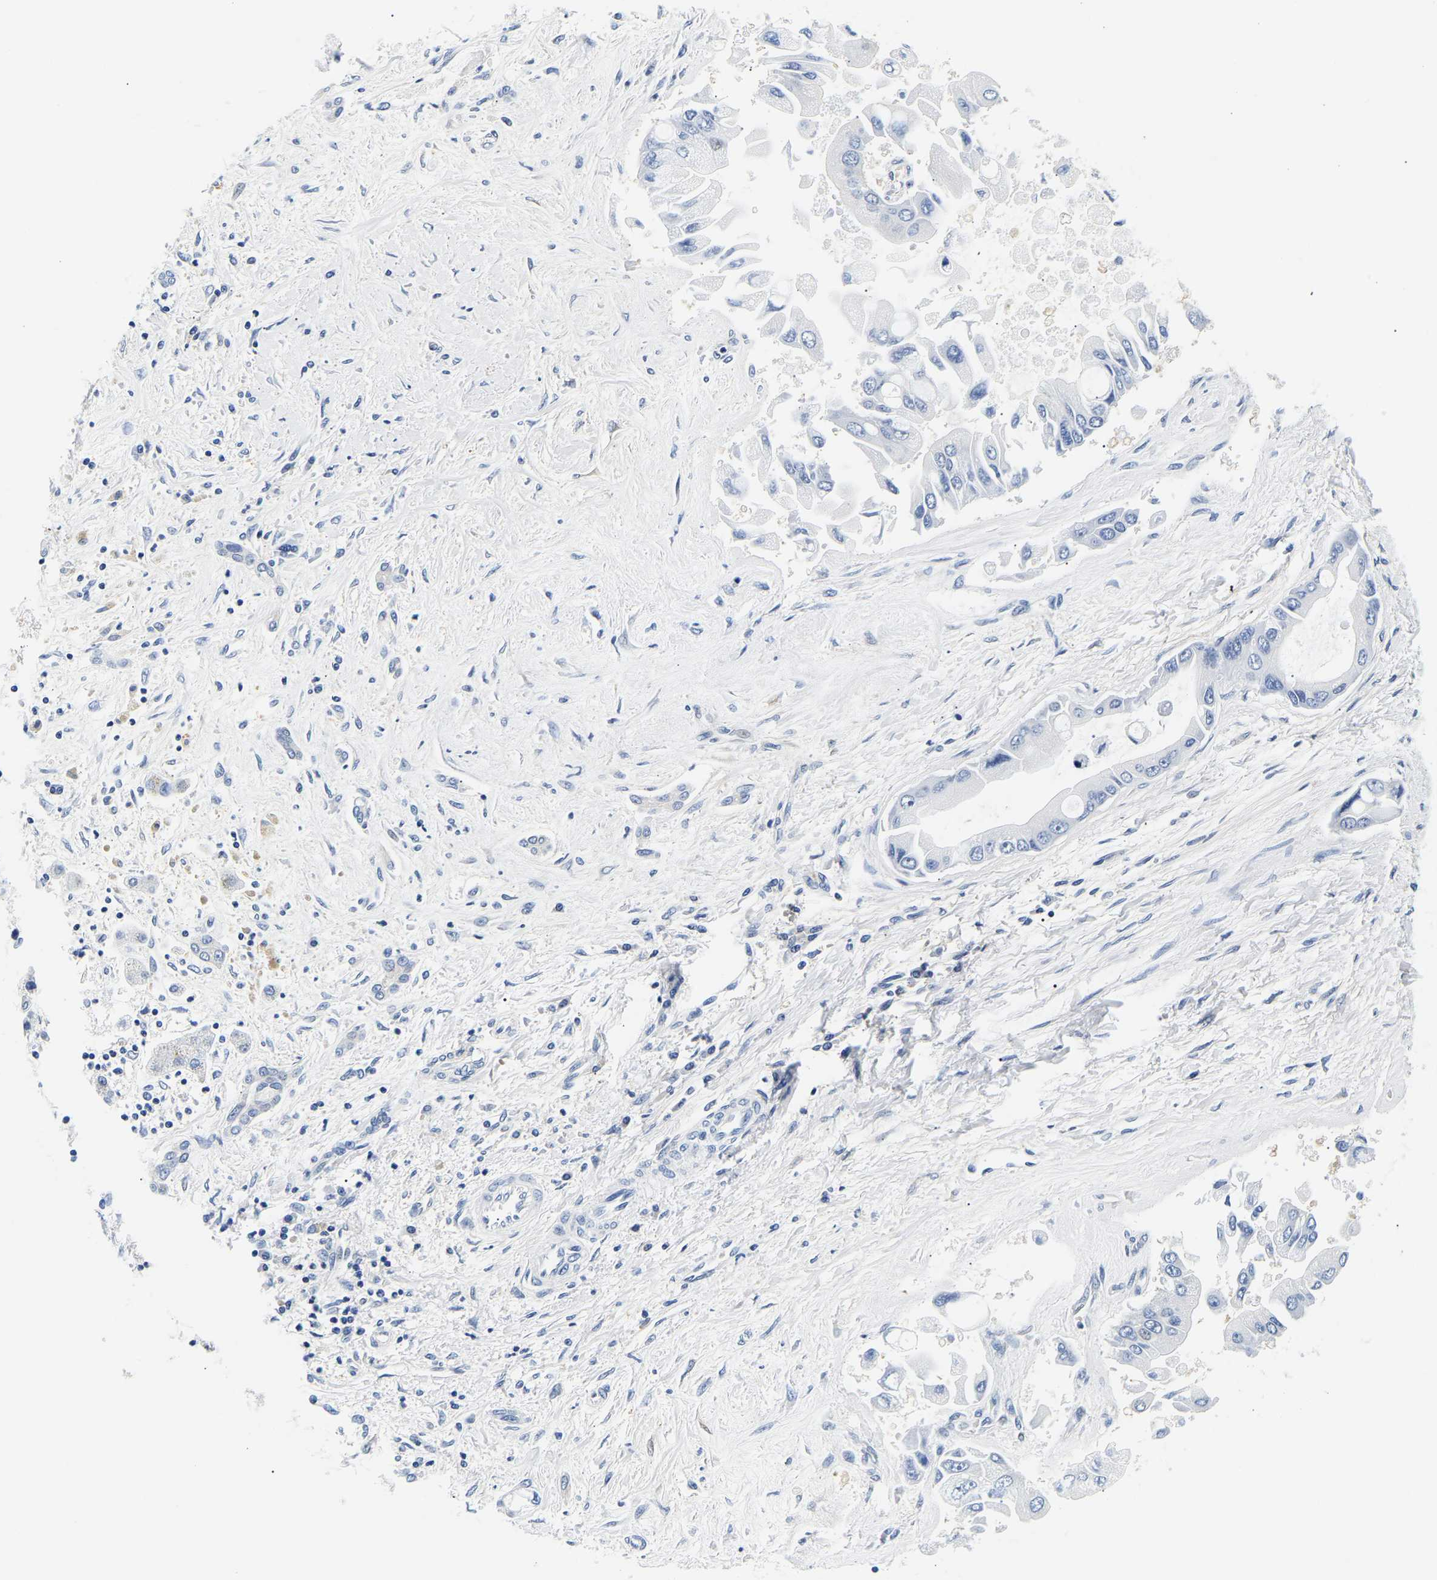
{"staining": {"intensity": "negative", "quantity": "none", "location": "none"}, "tissue": "liver cancer", "cell_type": "Tumor cells", "image_type": "cancer", "snomed": [{"axis": "morphology", "description": "Cholangiocarcinoma"}, {"axis": "topography", "description": "Liver"}], "caption": "This is an immunohistochemistry micrograph of liver cancer. There is no staining in tumor cells.", "gene": "UCHL3", "patient": {"sex": "male", "age": 50}}